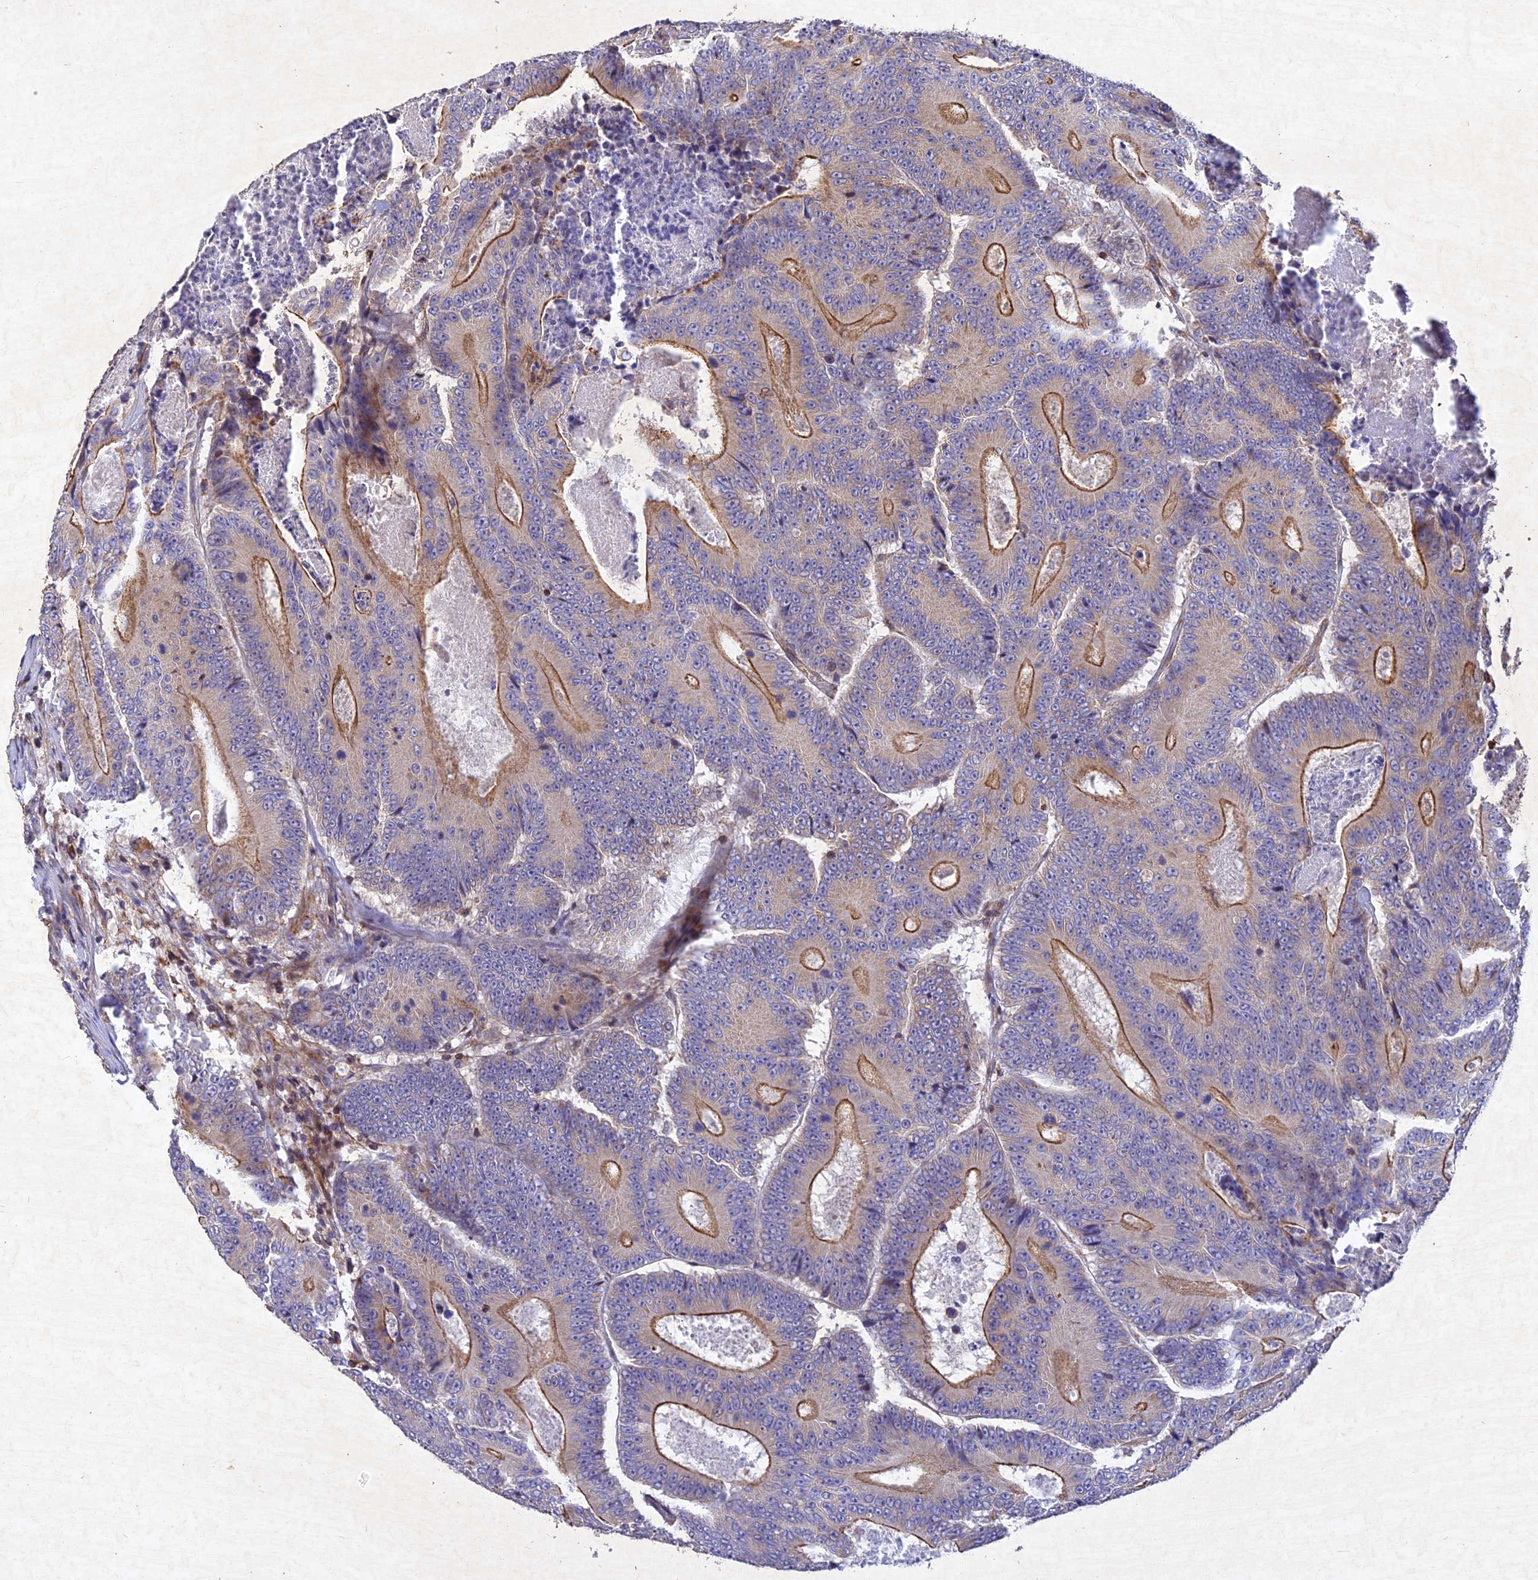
{"staining": {"intensity": "moderate", "quantity": "25%-75%", "location": "cytoplasmic/membranous"}, "tissue": "colorectal cancer", "cell_type": "Tumor cells", "image_type": "cancer", "snomed": [{"axis": "morphology", "description": "Adenocarcinoma, NOS"}, {"axis": "topography", "description": "Colon"}], "caption": "Human colorectal adenocarcinoma stained with a brown dye demonstrates moderate cytoplasmic/membranous positive positivity in about 25%-75% of tumor cells.", "gene": "RELCH", "patient": {"sex": "male", "age": 83}}